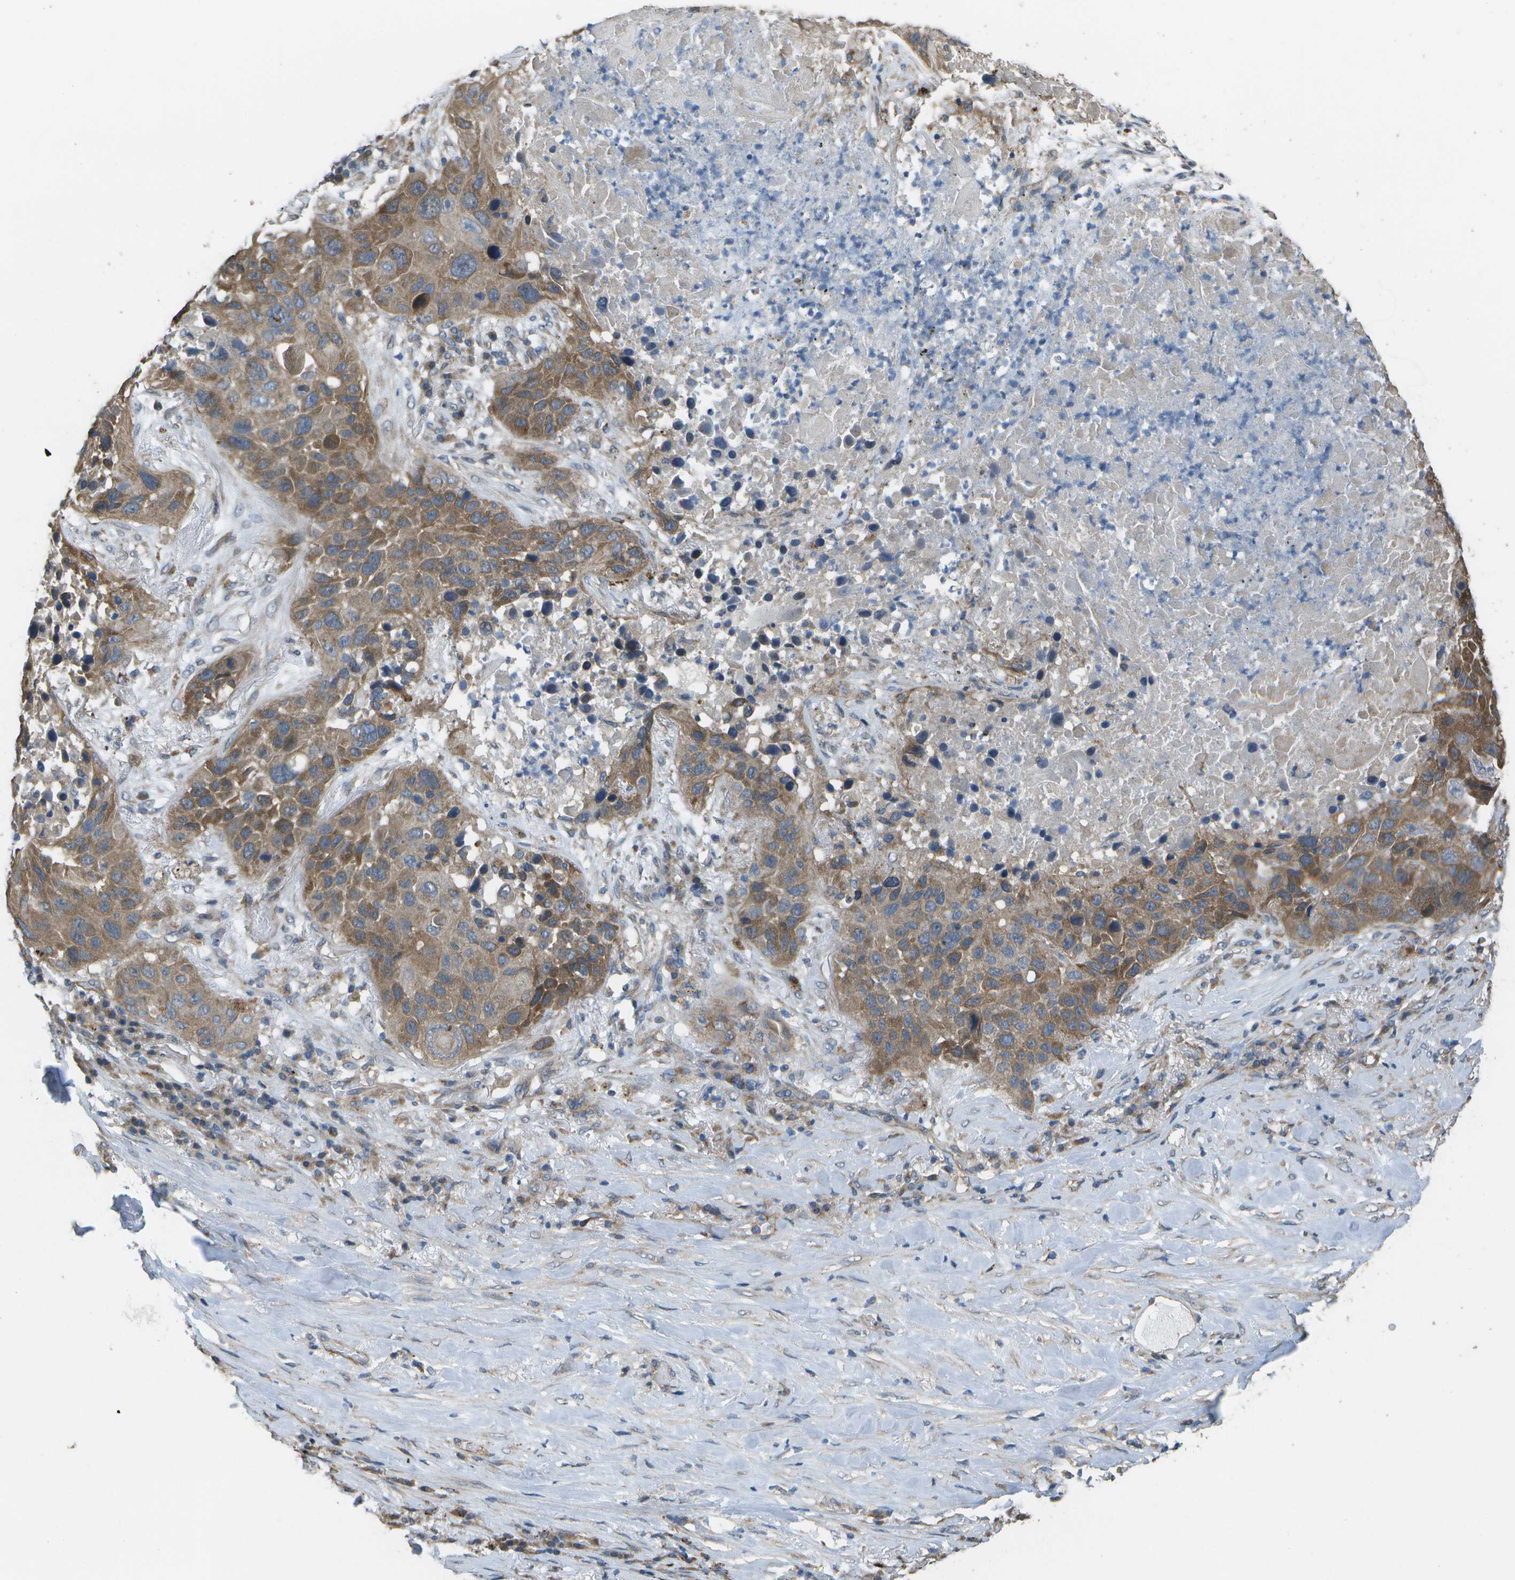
{"staining": {"intensity": "moderate", "quantity": ">75%", "location": "cytoplasmic/membranous"}, "tissue": "lung cancer", "cell_type": "Tumor cells", "image_type": "cancer", "snomed": [{"axis": "morphology", "description": "Squamous cell carcinoma, NOS"}, {"axis": "topography", "description": "Lung"}], "caption": "Human squamous cell carcinoma (lung) stained with a protein marker exhibits moderate staining in tumor cells.", "gene": "CLNS1A", "patient": {"sex": "male", "age": 57}}